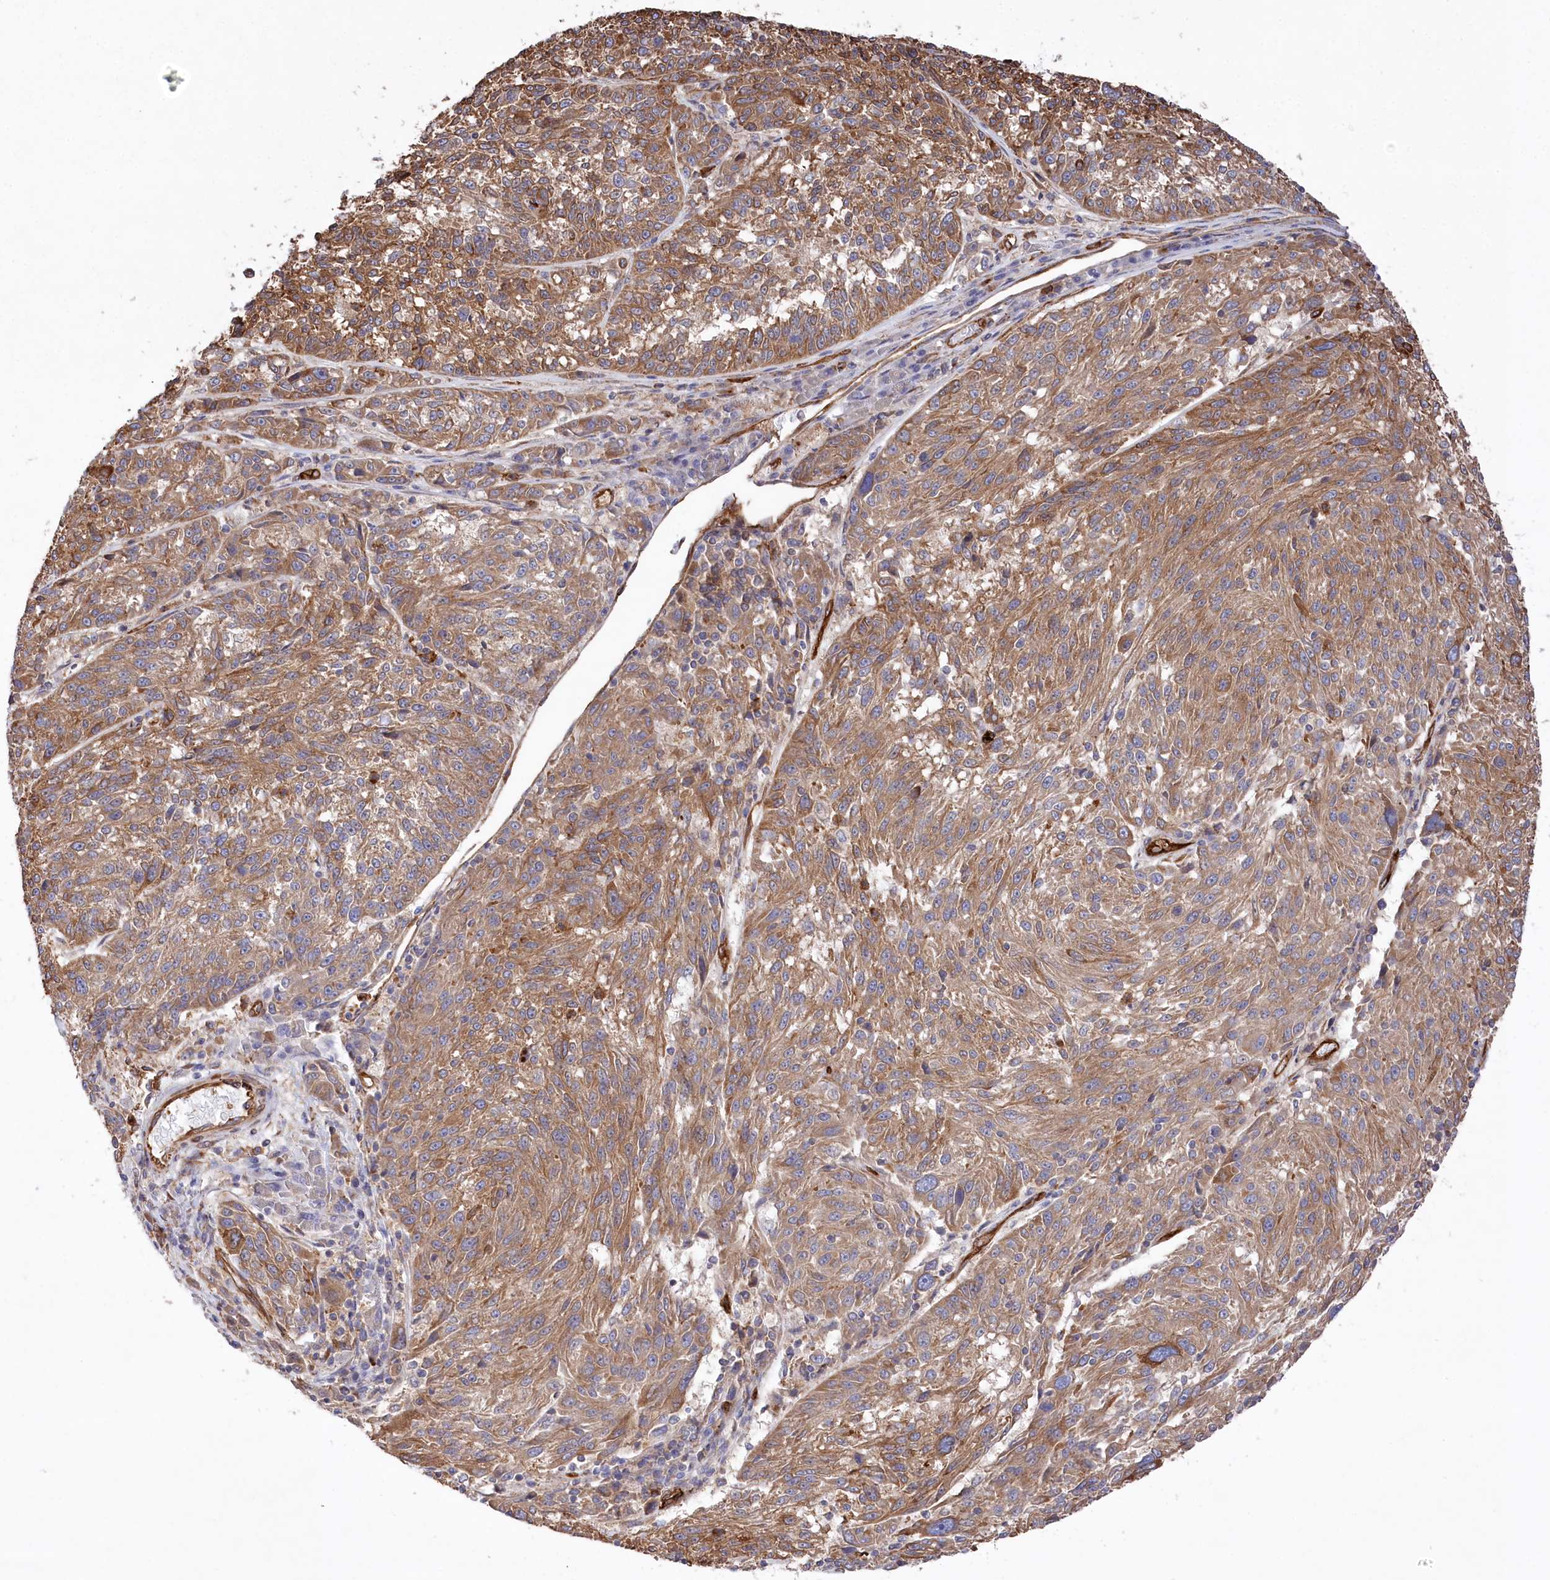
{"staining": {"intensity": "moderate", "quantity": ">75%", "location": "cytoplasmic/membranous"}, "tissue": "melanoma", "cell_type": "Tumor cells", "image_type": "cancer", "snomed": [{"axis": "morphology", "description": "Malignant melanoma, NOS"}, {"axis": "topography", "description": "Skin"}], "caption": "Immunohistochemical staining of melanoma shows medium levels of moderate cytoplasmic/membranous staining in approximately >75% of tumor cells.", "gene": "MTPAP", "patient": {"sex": "male", "age": 53}}